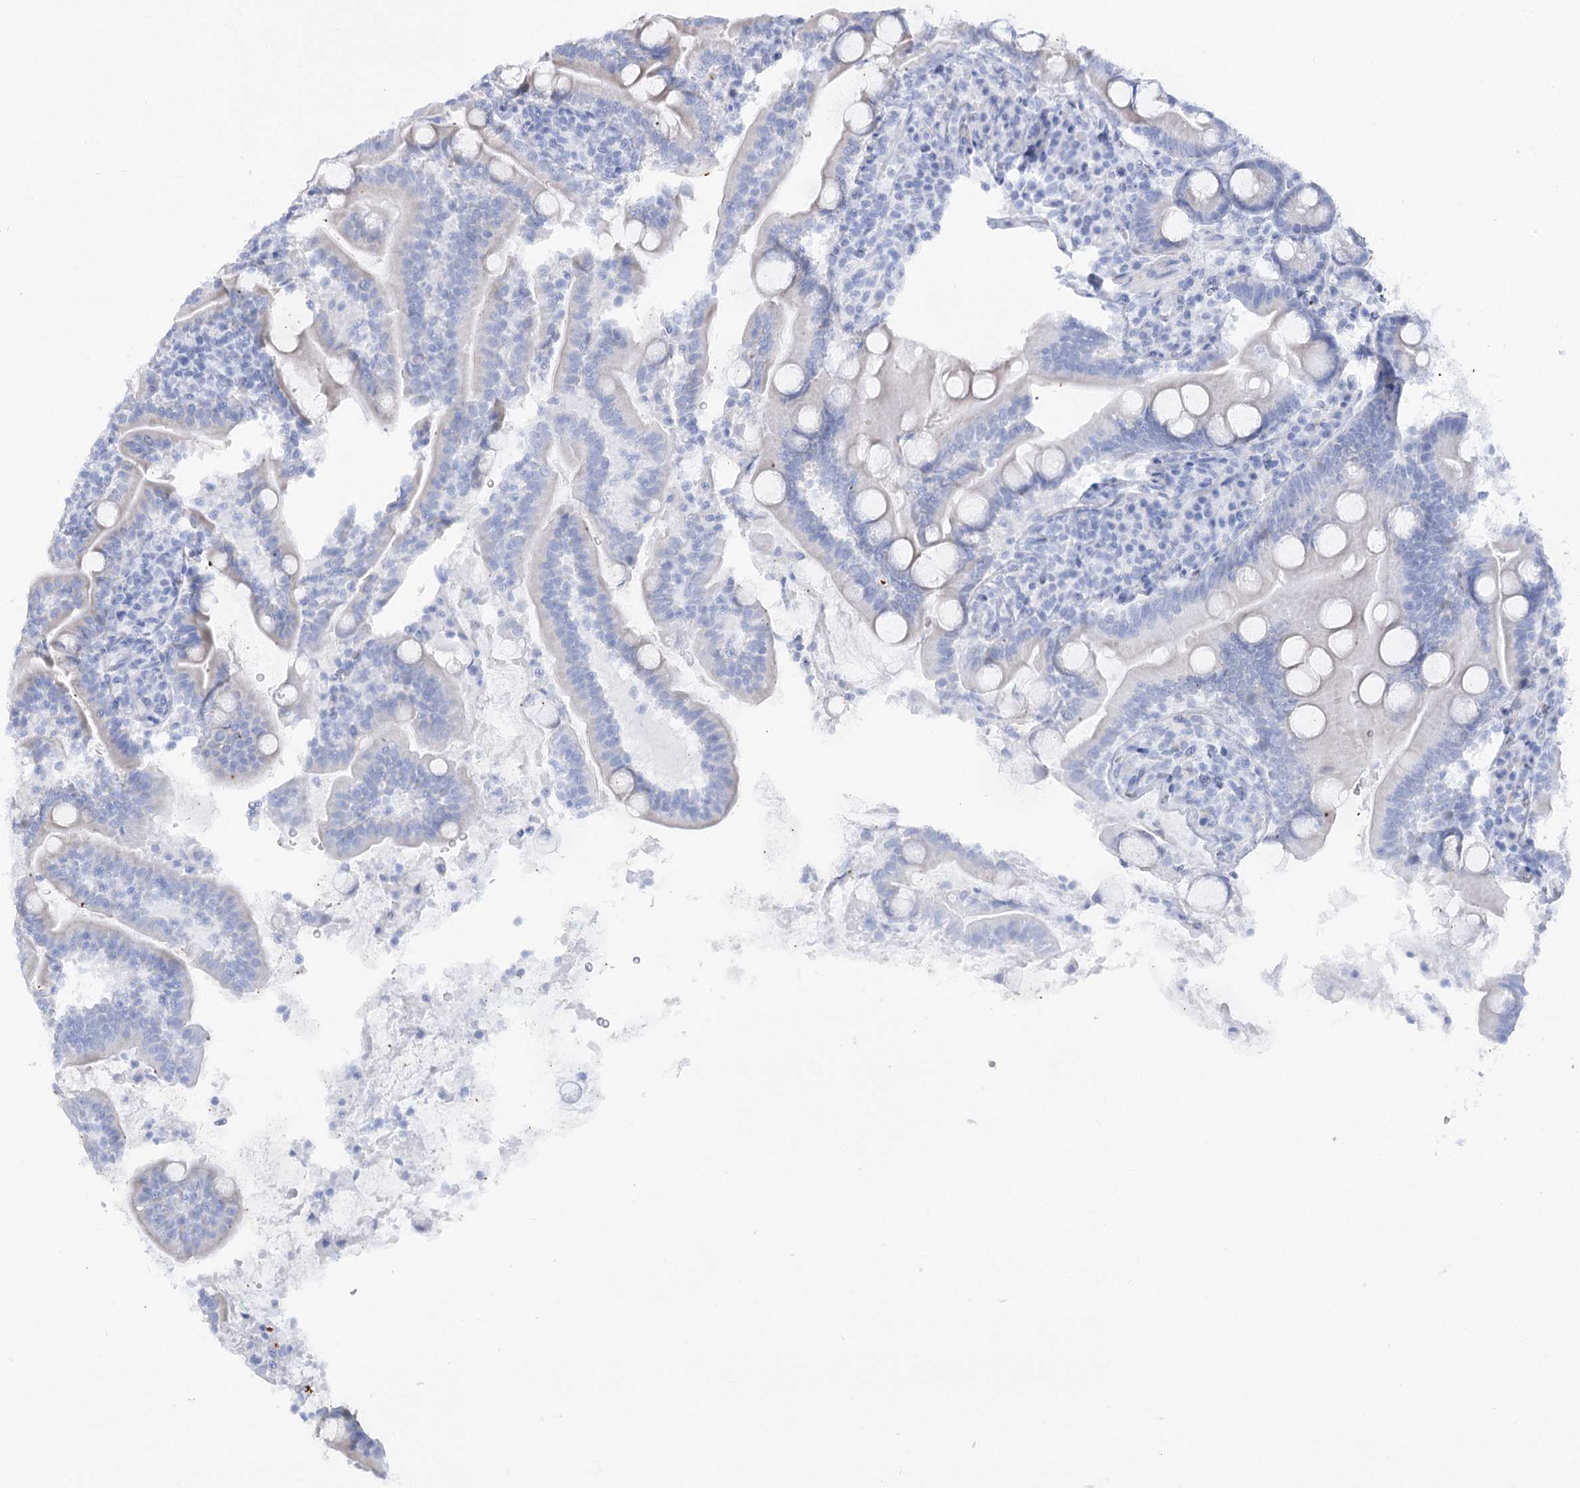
{"staining": {"intensity": "negative", "quantity": "none", "location": "none"}, "tissue": "duodenum", "cell_type": "Glandular cells", "image_type": "normal", "snomed": [{"axis": "morphology", "description": "Normal tissue, NOS"}, {"axis": "topography", "description": "Duodenum"}], "caption": "The immunohistochemistry micrograph has no significant staining in glandular cells of duodenum.", "gene": "SIAE", "patient": {"sex": "male", "age": 35}}